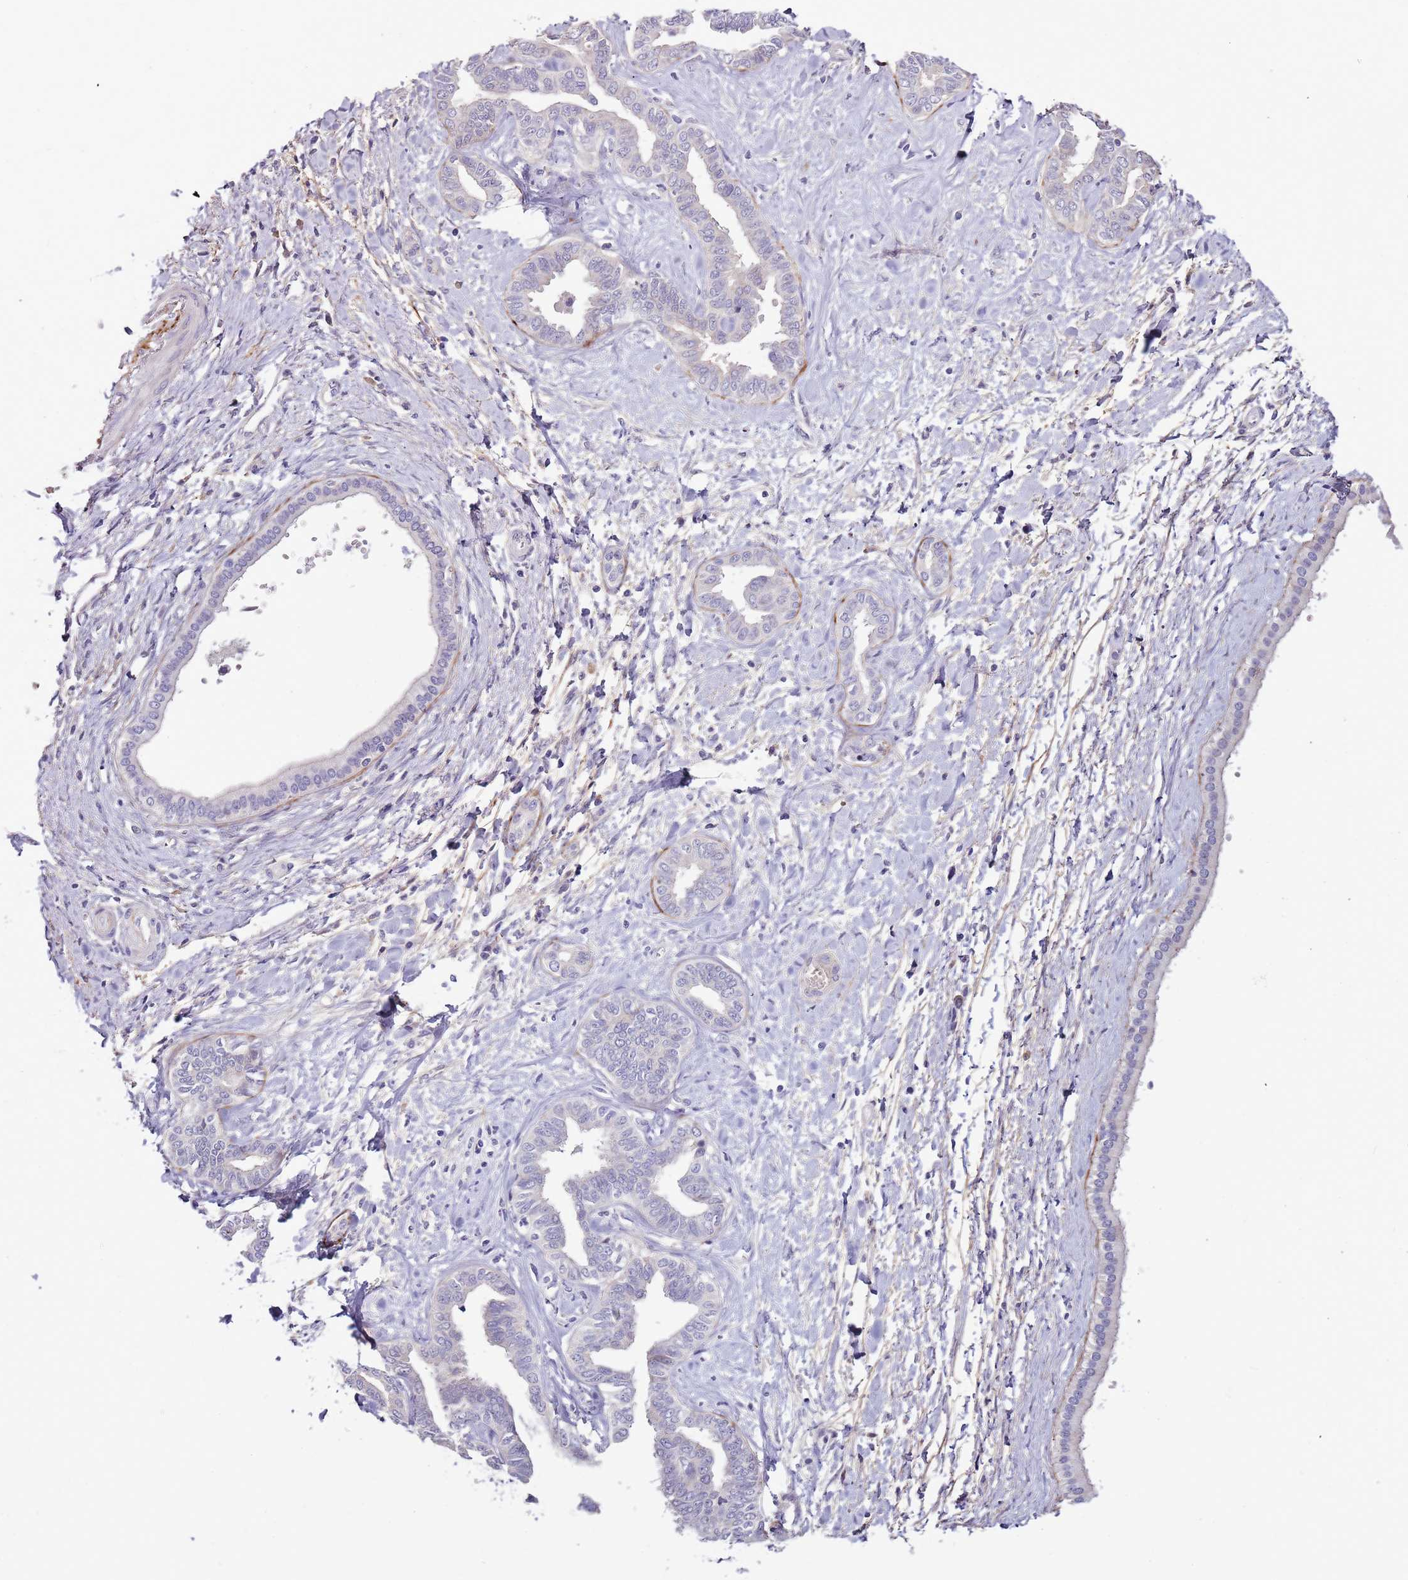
{"staining": {"intensity": "negative", "quantity": "none", "location": "none"}, "tissue": "liver cancer", "cell_type": "Tumor cells", "image_type": "cancer", "snomed": [{"axis": "morphology", "description": "Cholangiocarcinoma"}, {"axis": "topography", "description": "Liver"}], "caption": "Micrograph shows no significant protein expression in tumor cells of cholangiocarcinoma (liver).", "gene": "NKX2-3", "patient": {"sex": "female", "age": 77}}